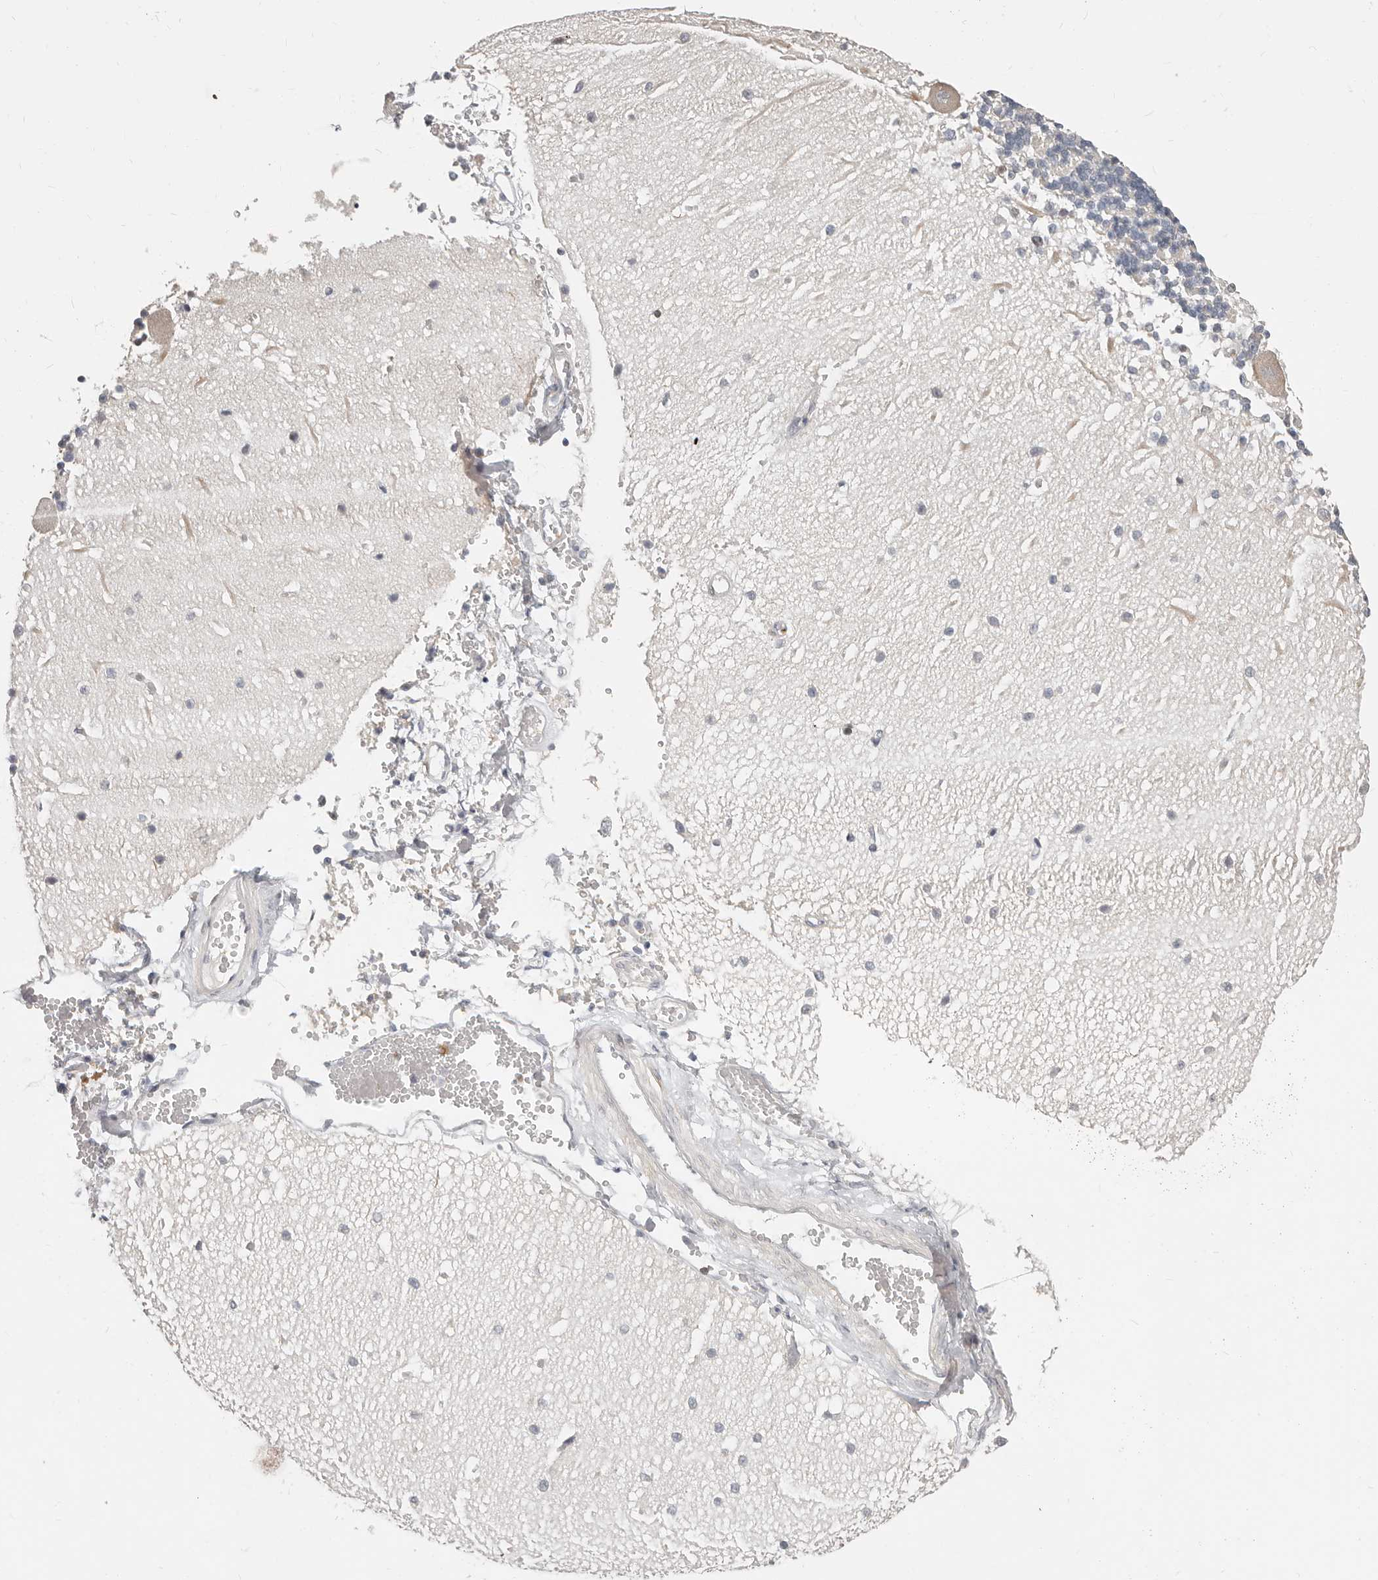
{"staining": {"intensity": "negative", "quantity": "none", "location": "none"}, "tissue": "cerebellum", "cell_type": "Cells in granular layer", "image_type": "normal", "snomed": [{"axis": "morphology", "description": "Normal tissue, NOS"}, {"axis": "topography", "description": "Cerebellum"}], "caption": "IHC image of normal cerebellum stained for a protein (brown), which reveals no positivity in cells in granular layer.", "gene": "TMEM63B", "patient": {"sex": "male", "age": 37}}